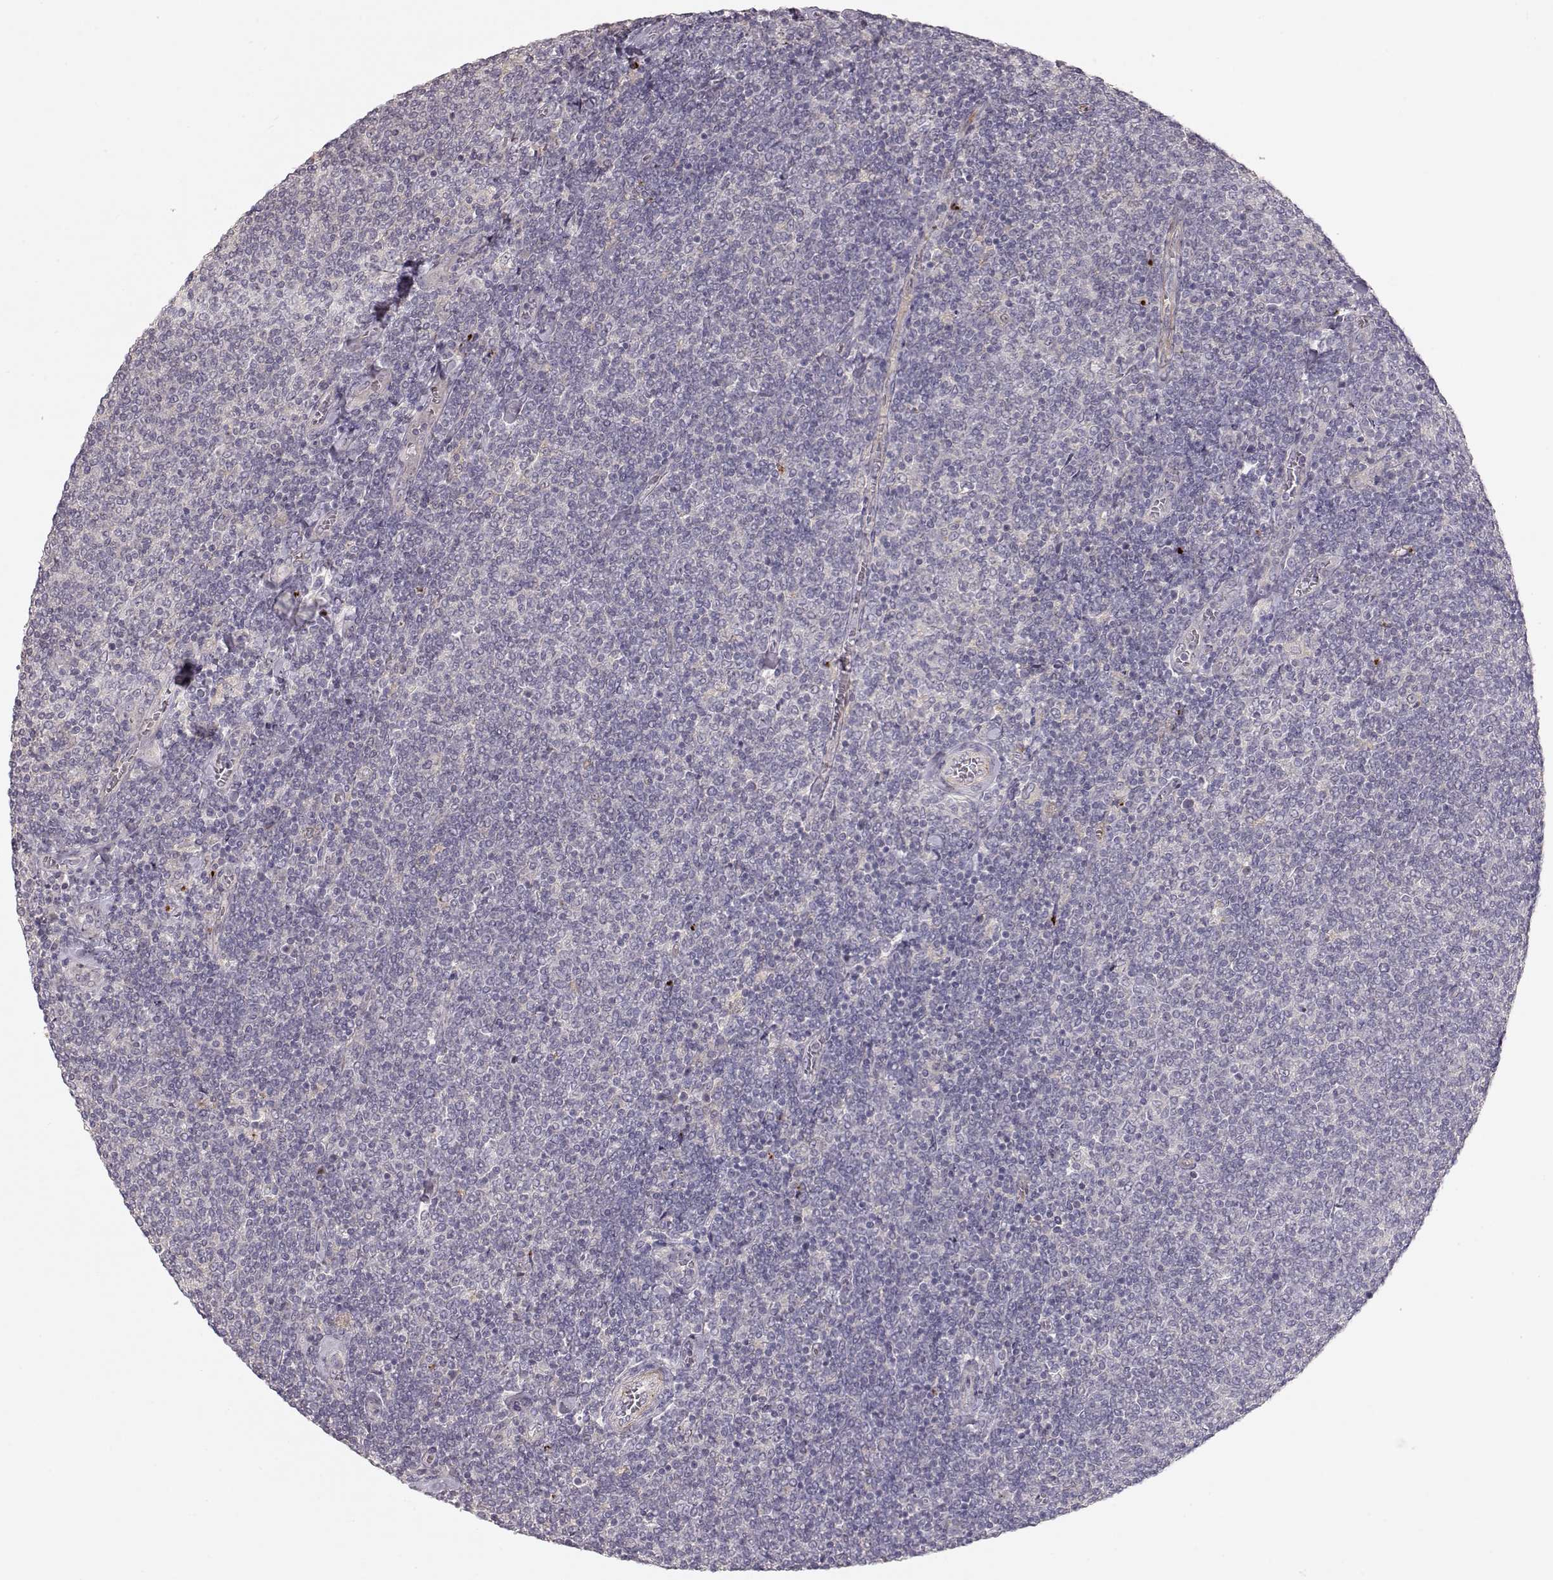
{"staining": {"intensity": "negative", "quantity": "none", "location": "none"}, "tissue": "lymphoma", "cell_type": "Tumor cells", "image_type": "cancer", "snomed": [{"axis": "morphology", "description": "Malignant lymphoma, non-Hodgkin's type, Low grade"}, {"axis": "topography", "description": "Lymph node"}], "caption": "Immunohistochemical staining of malignant lymphoma, non-Hodgkin's type (low-grade) exhibits no significant staining in tumor cells. (Brightfield microscopy of DAB IHC at high magnification).", "gene": "ARHGAP8", "patient": {"sex": "male", "age": 52}}